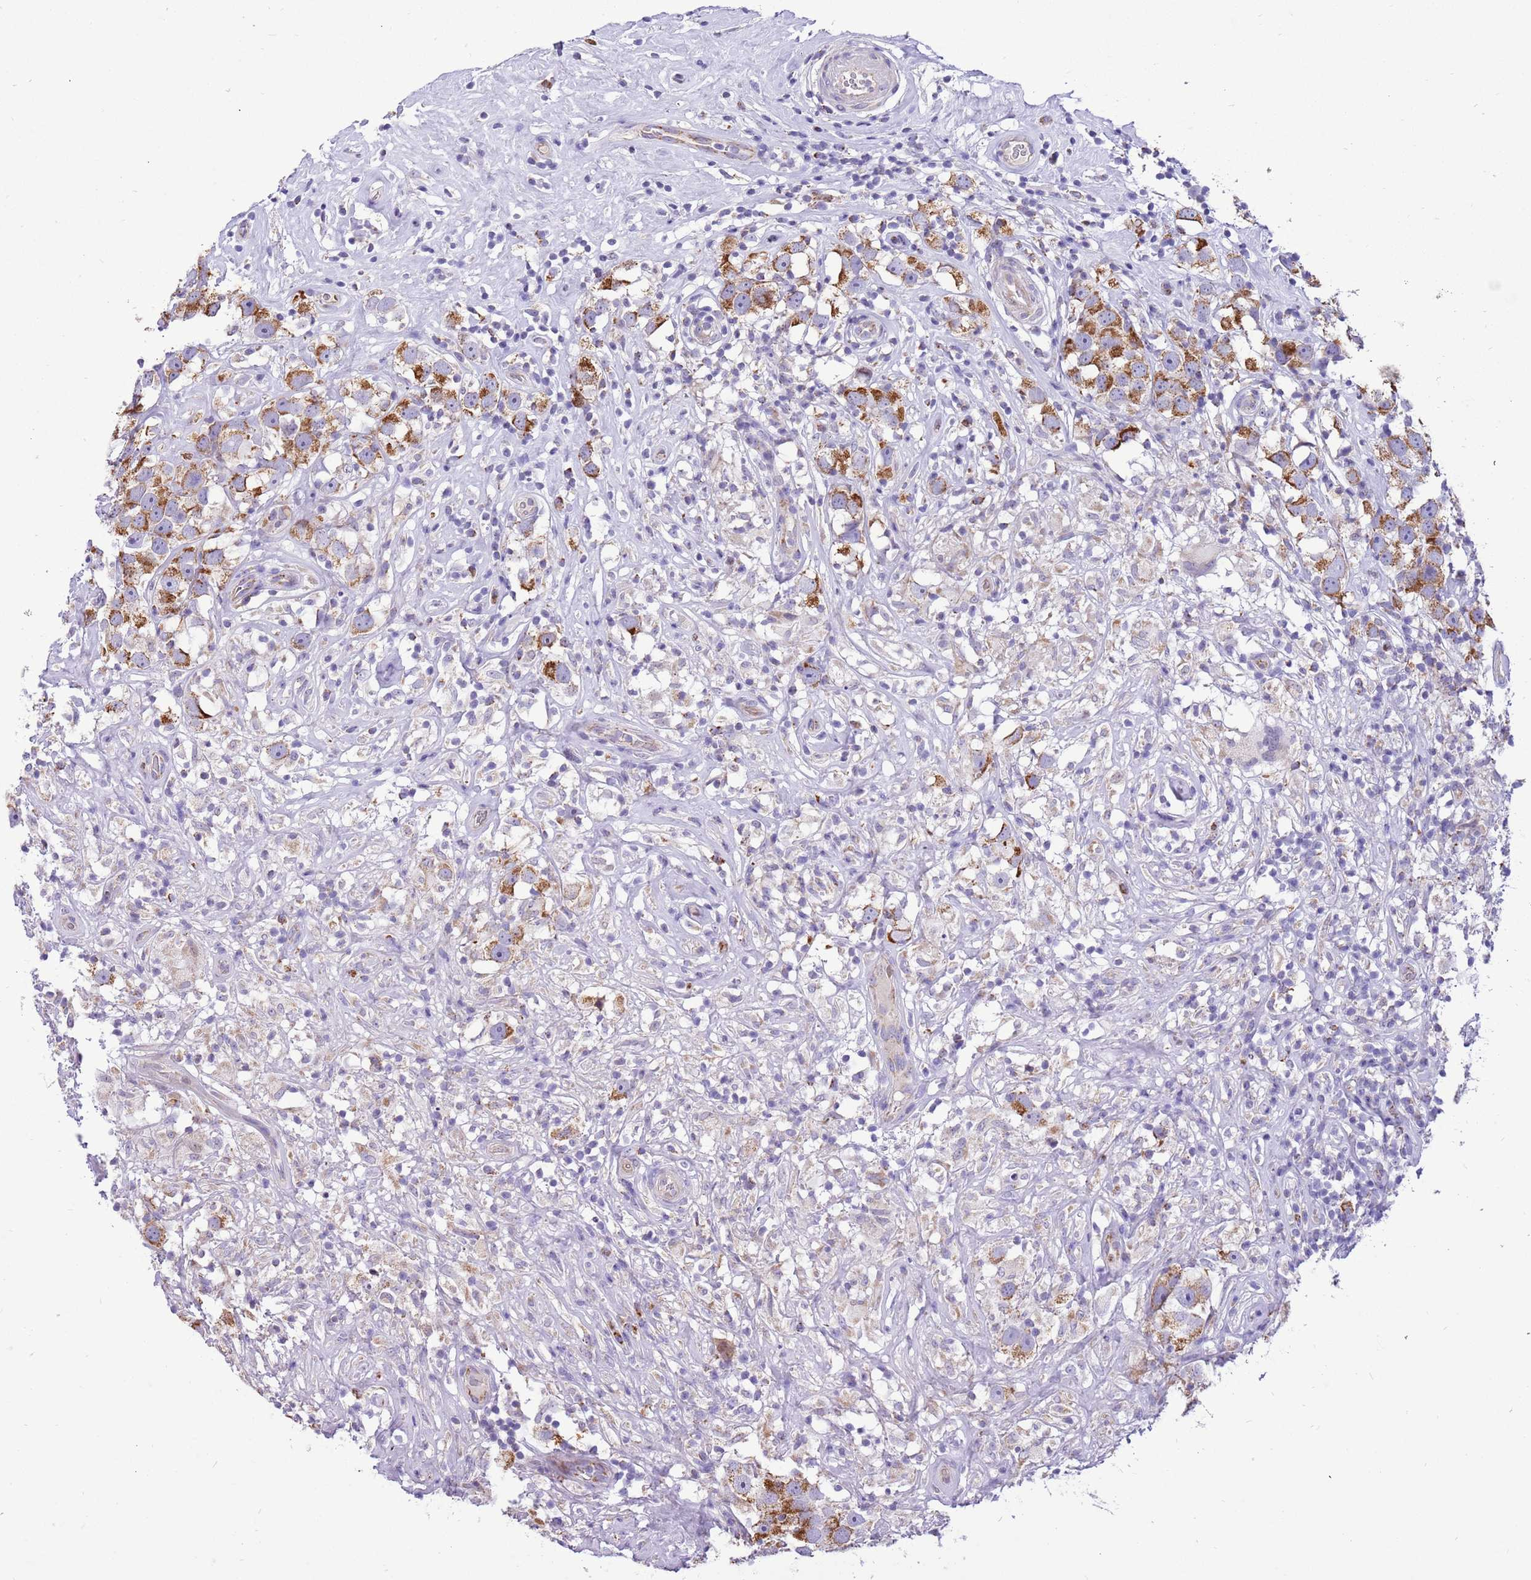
{"staining": {"intensity": "strong", "quantity": ">75%", "location": "cytoplasmic/membranous"}, "tissue": "testis cancer", "cell_type": "Tumor cells", "image_type": "cancer", "snomed": [{"axis": "morphology", "description": "Seminoma, NOS"}, {"axis": "topography", "description": "Testis"}], "caption": "Immunohistochemical staining of human seminoma (testis) demonstrates high levels of strong cytoplasmic/membranous expression in approximately >75% of tumor cells.", "gene": "COX17", "patient": {"sex": "male", "age": 49}}